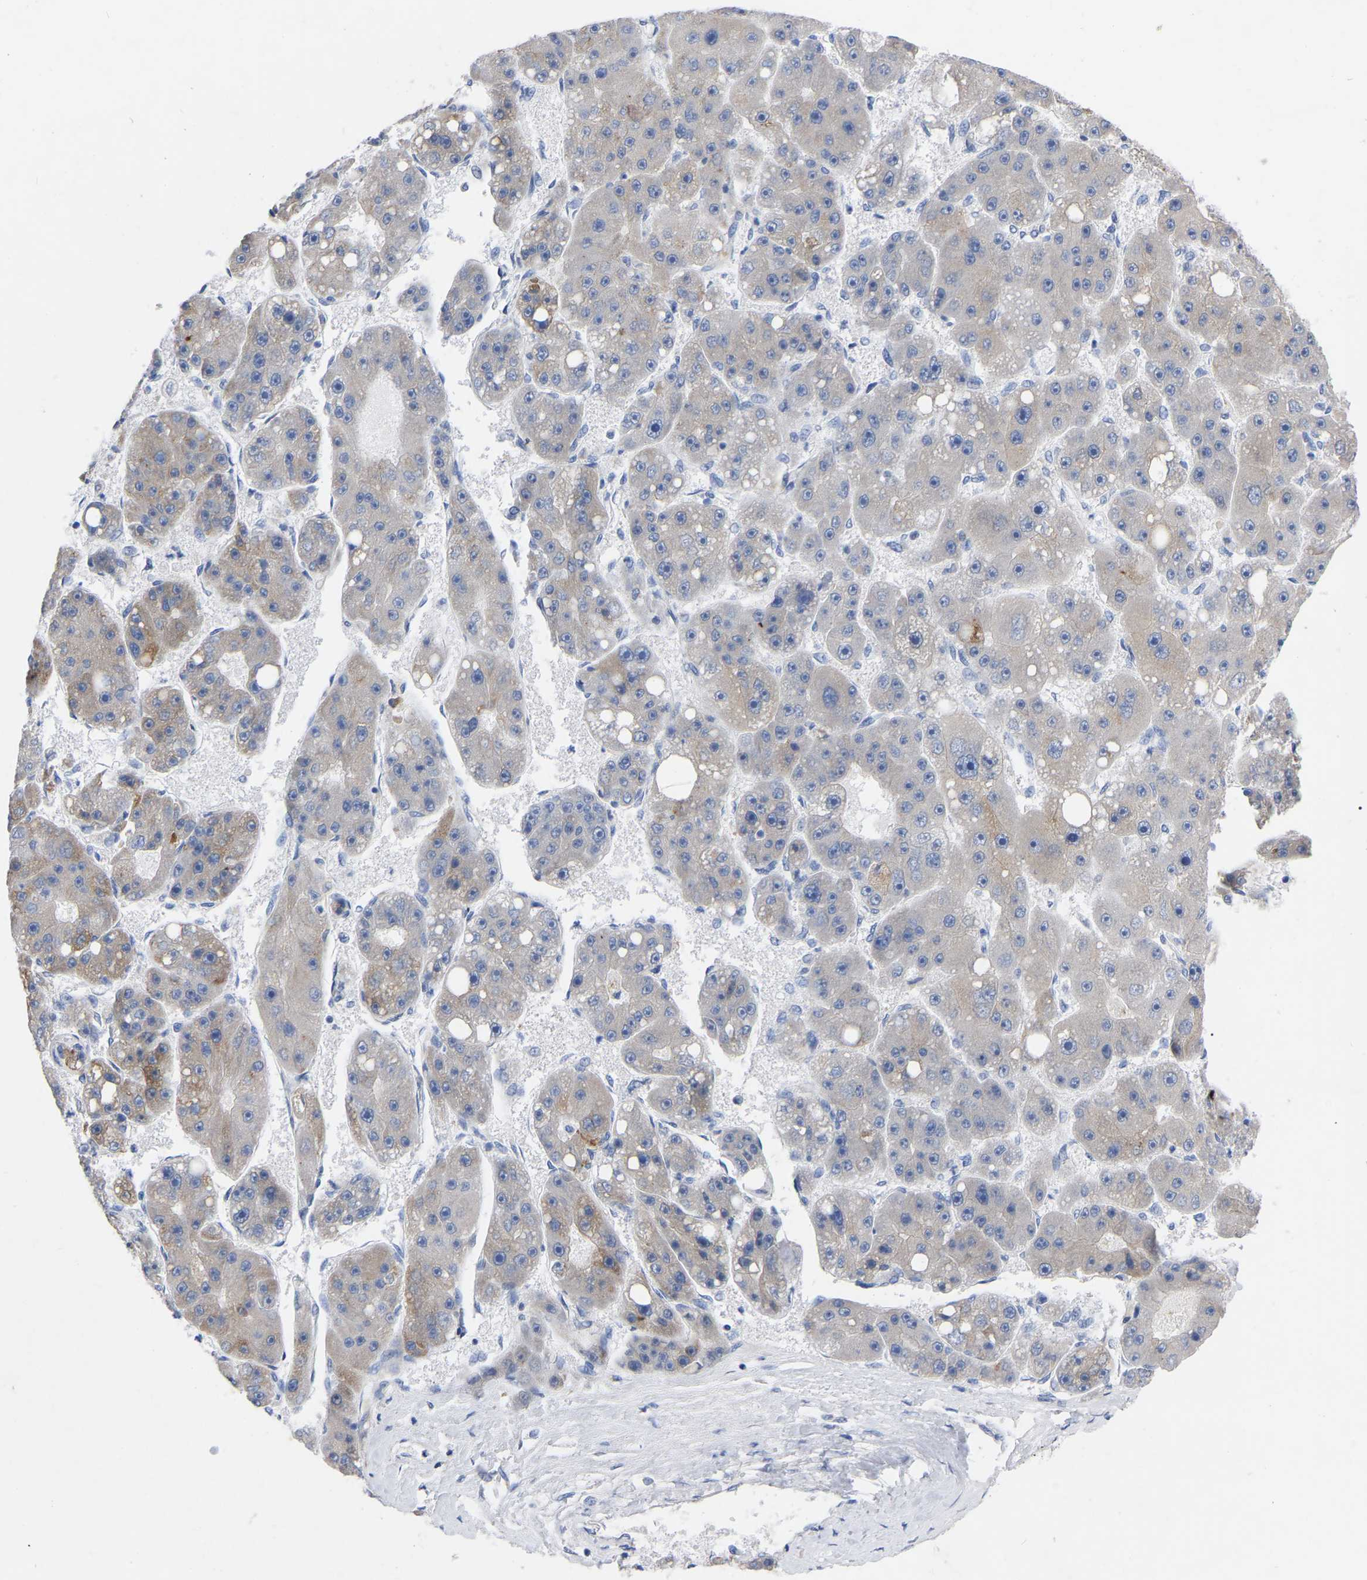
{"staining": {"intensity": "moderate", "quantity": "<25%", "location": "cytoplasmic/membranous"}, "tissue": "liver cancer", "cell_type": "Tumor cells", "image_type": "cancer", "snomed": [{"axis": "morphology", "description": "Carcinoma, Hepatocellular, NOS"}, {"axis": "topography", "description": "Liver"}], "caption": "Liver cancer (hepatocellular carcinoma) stained for a protein shows moderate cytoplasmic/membranous positivity in tumor cells. (Stains: DAB (3,3'-diaminobenzidine) in brown, nuclei in blue, Microscopy: brightfield microscopy at high magnification).", "gene": "STRIP2", "patient": {"sex": "female", "age": 61}}